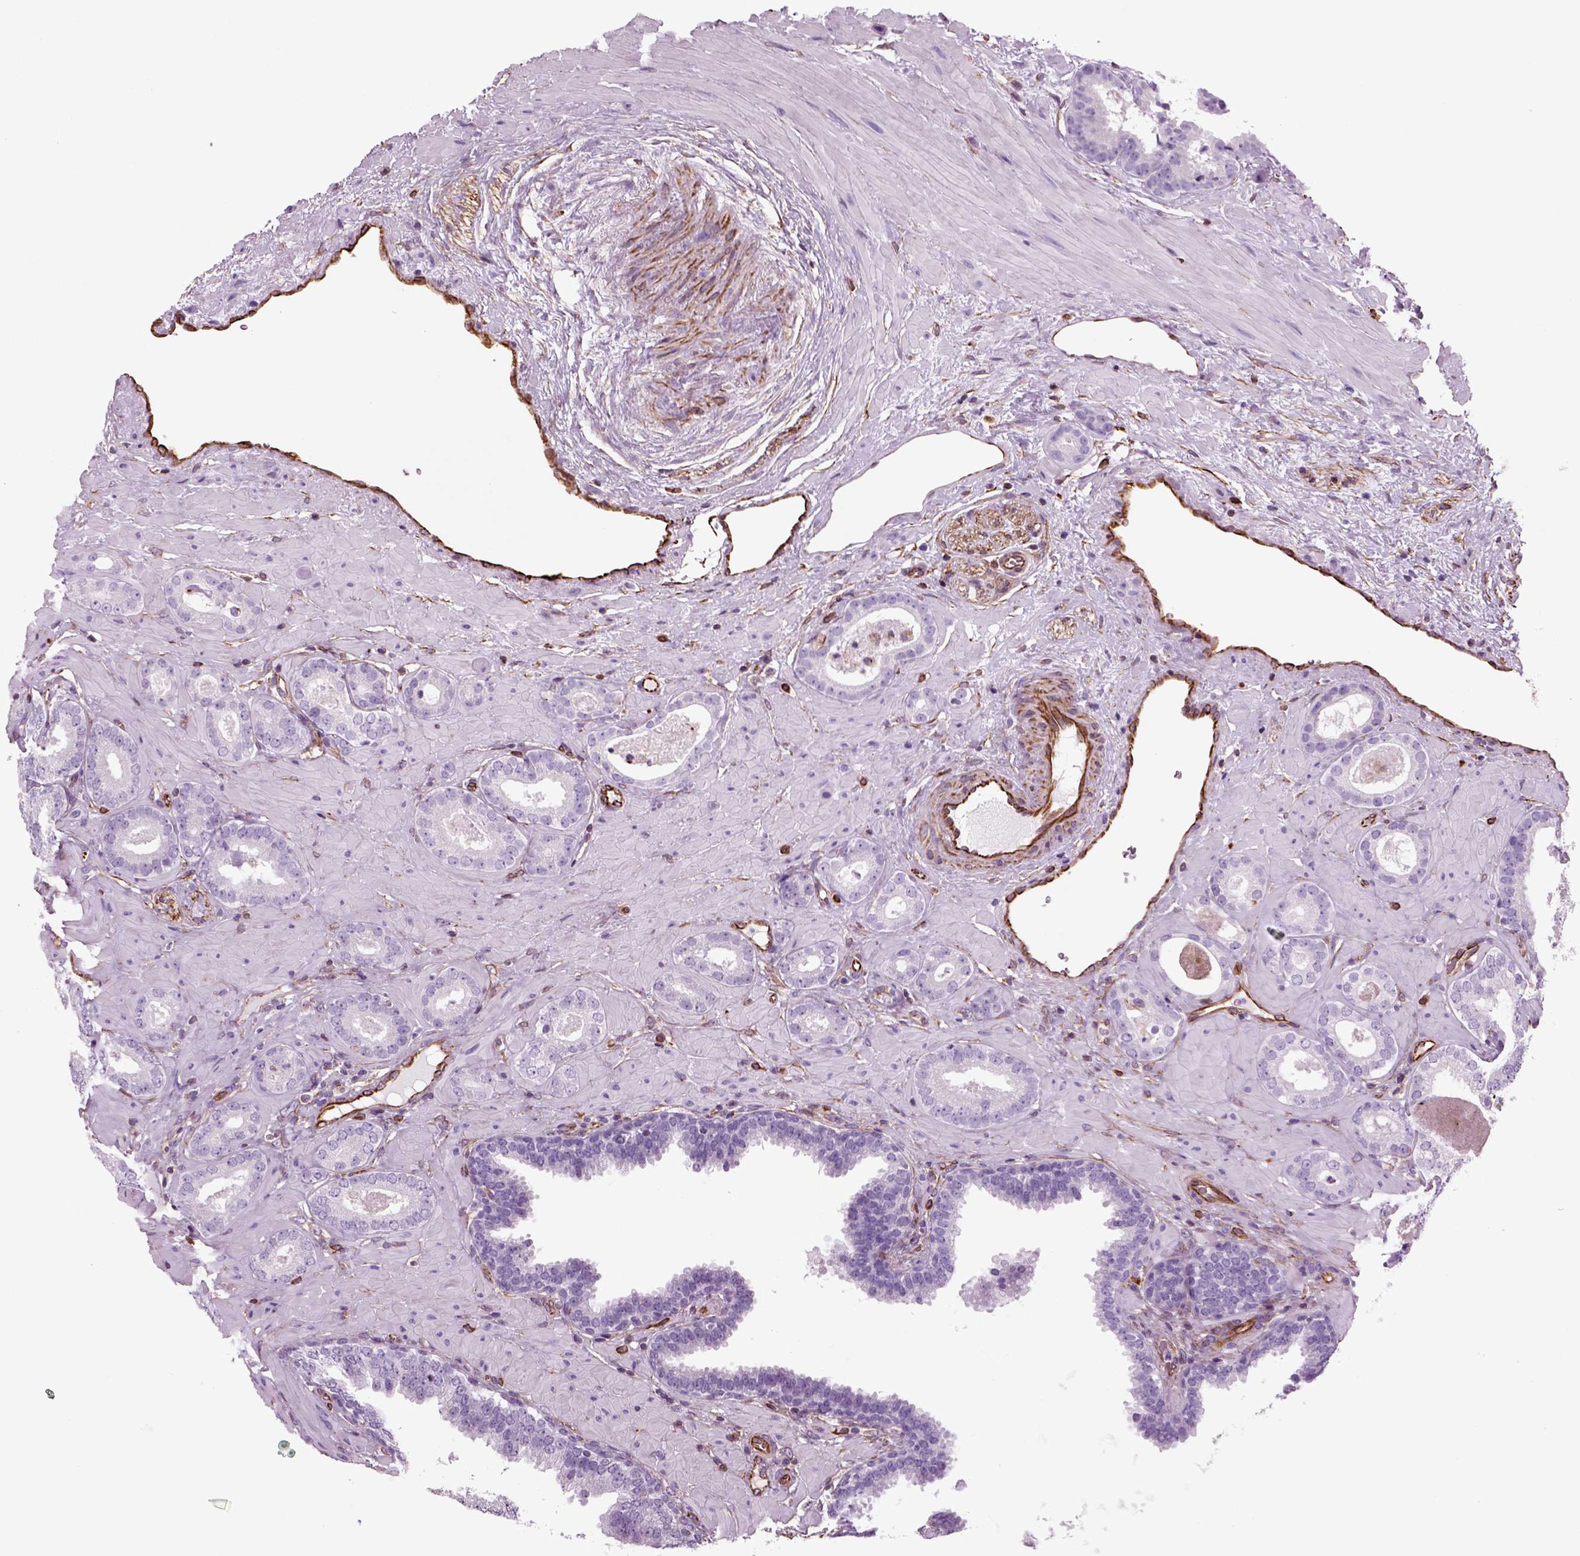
{"staining": {"intensity": "negative", "quantity": "none", "location": "none"}, "tissue": "prostate cancer", "cell_type": "Tumor cells", "image_type": "cancer", "snomed": [{"axis": "morphology", "description": "Adenocarcinoma, Low grade"}, {"axis": "topography", "description": "Prostate"}], "caption": "A micrograph of human prostate cancer is negative for staining in tumor cells.", "gene": "ACER3", "patient": {"sex": "male", "age": 60}}